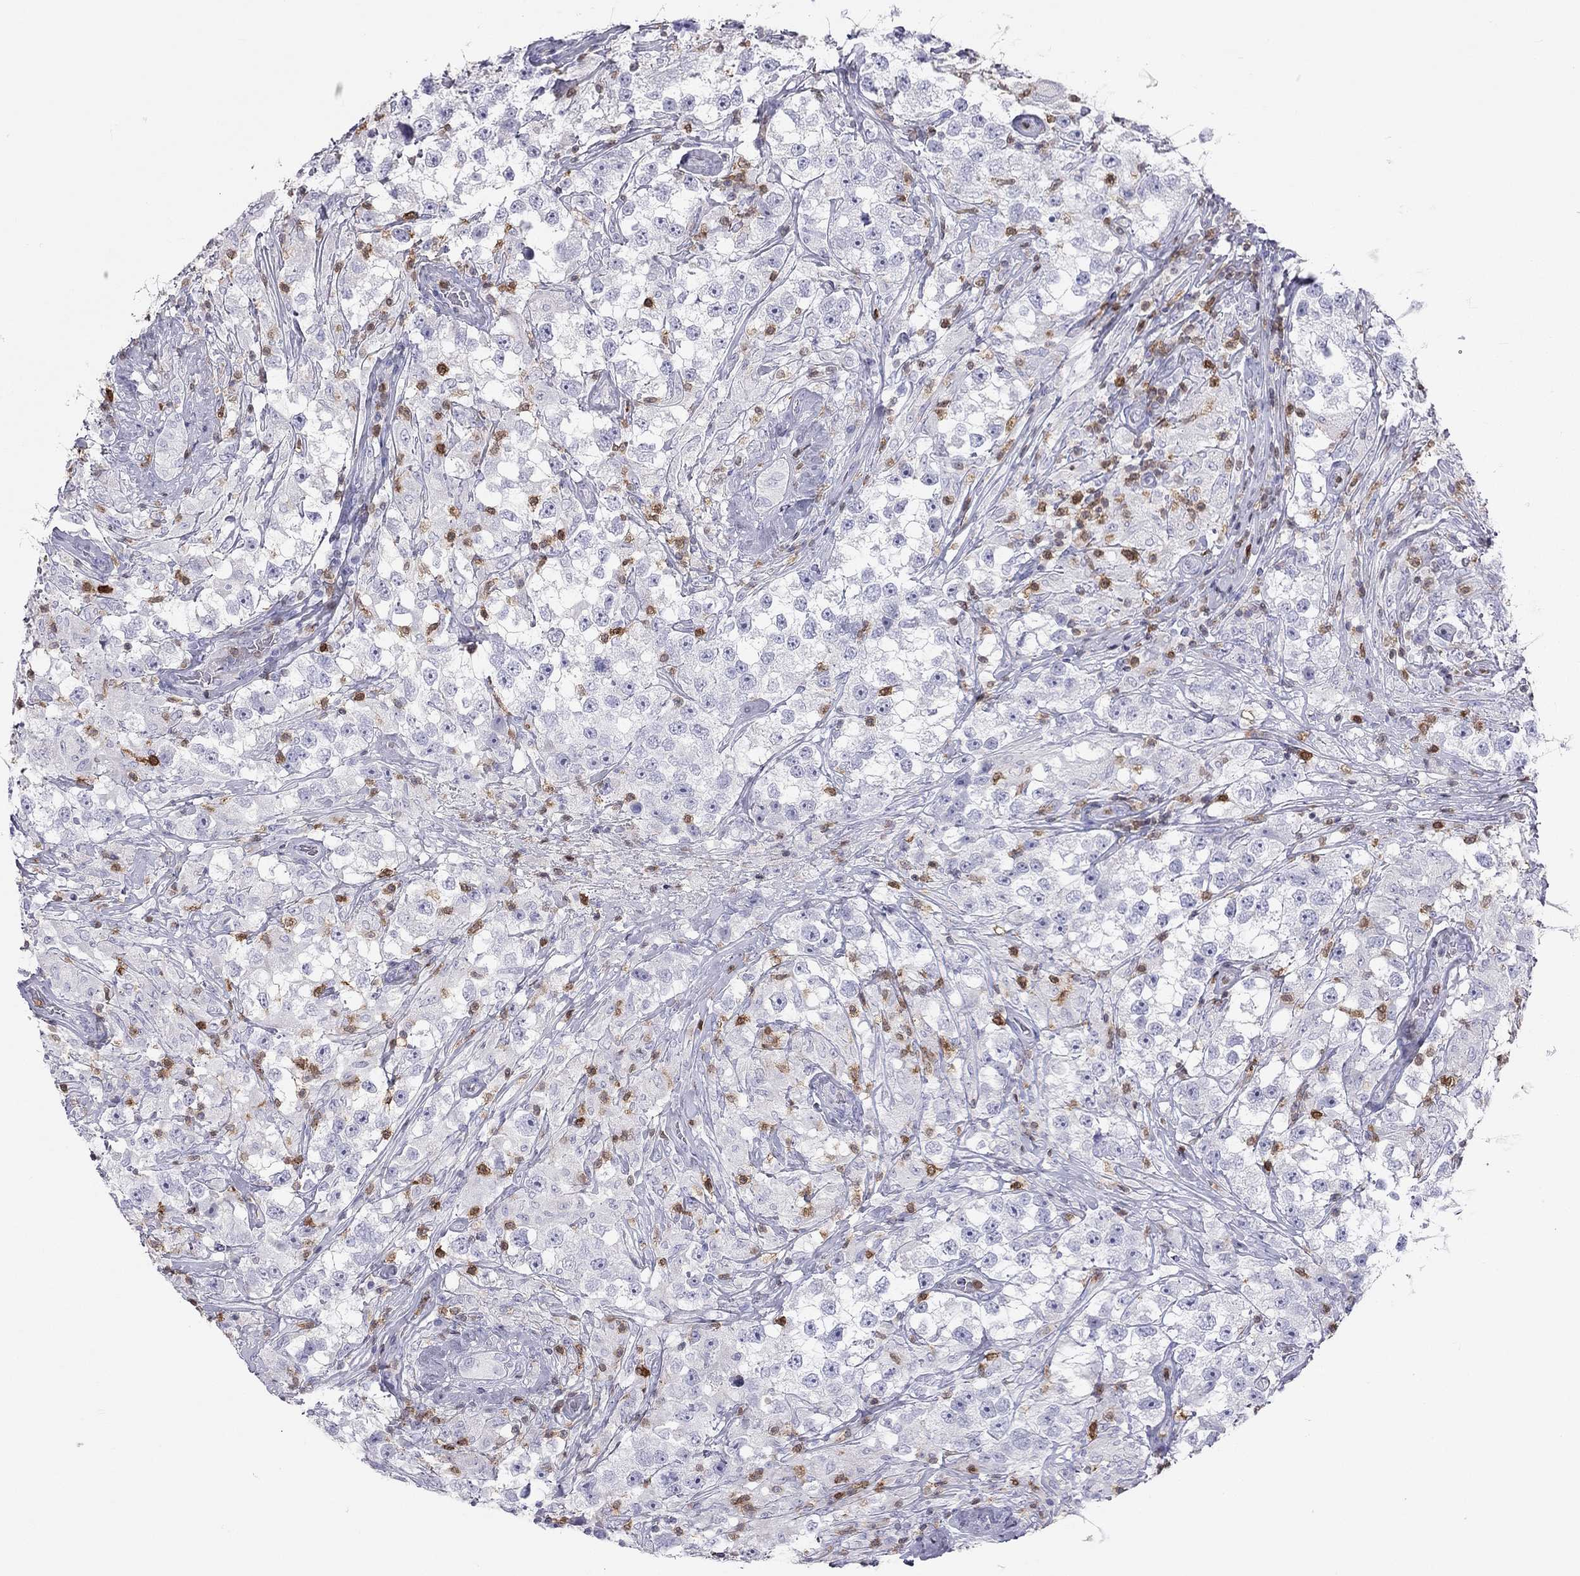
{"staining": {"intensity": "negative", "quantity": "none", "location": "none"}, "tissue": "testis cancer", "cell_type": "Tumor cells", "image_type": "cancer", "snomed": [{"axis": "morphology", "description": "Seminoma, NOS"}, {"axis": "topography", "description": "Testis"}], "caption": "Immunohistochemistry (IHC) of testis cancer demonstrates no staining in tumor cells.", "gene": "SH2D2A", "patient": {"sex": "male", "age": 46}}